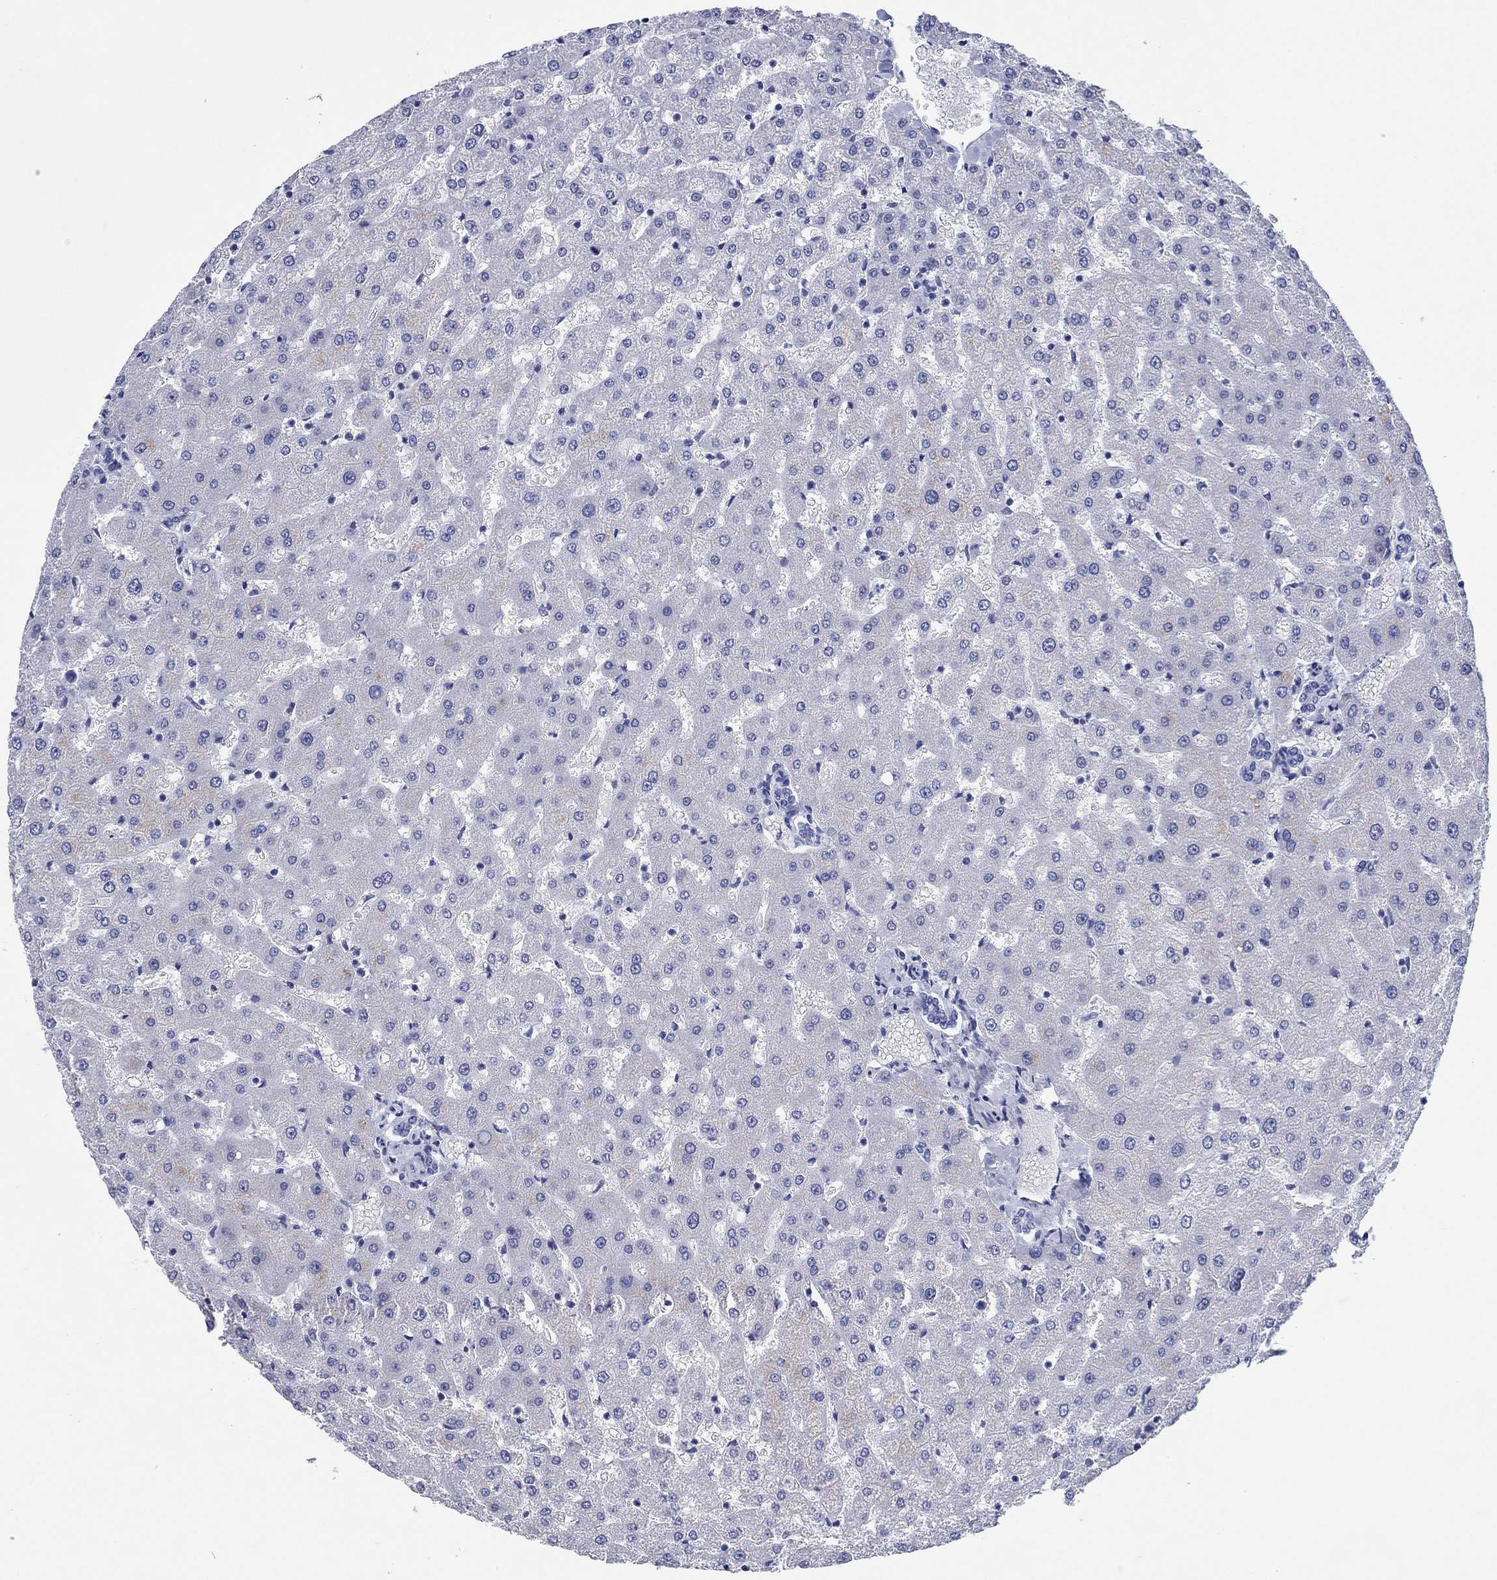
{"staining": {"intensity": "negative", "quantity": "none", "location": "none"}, "tissue": "liver", "cell_type": "Cholangiocytes", "image_type": "normal", "snomed": [{"axis": "morphology", "description": "Normal tissue, NOS"}, {"axis": "topography", "description": "Liver"}], "caption": "Liver stained for a protein using immunohistochemistry demonstrates no positivity cholangiocytes.", "gene": "HCRT", "patient": {"sex": "female", "age": 50}}